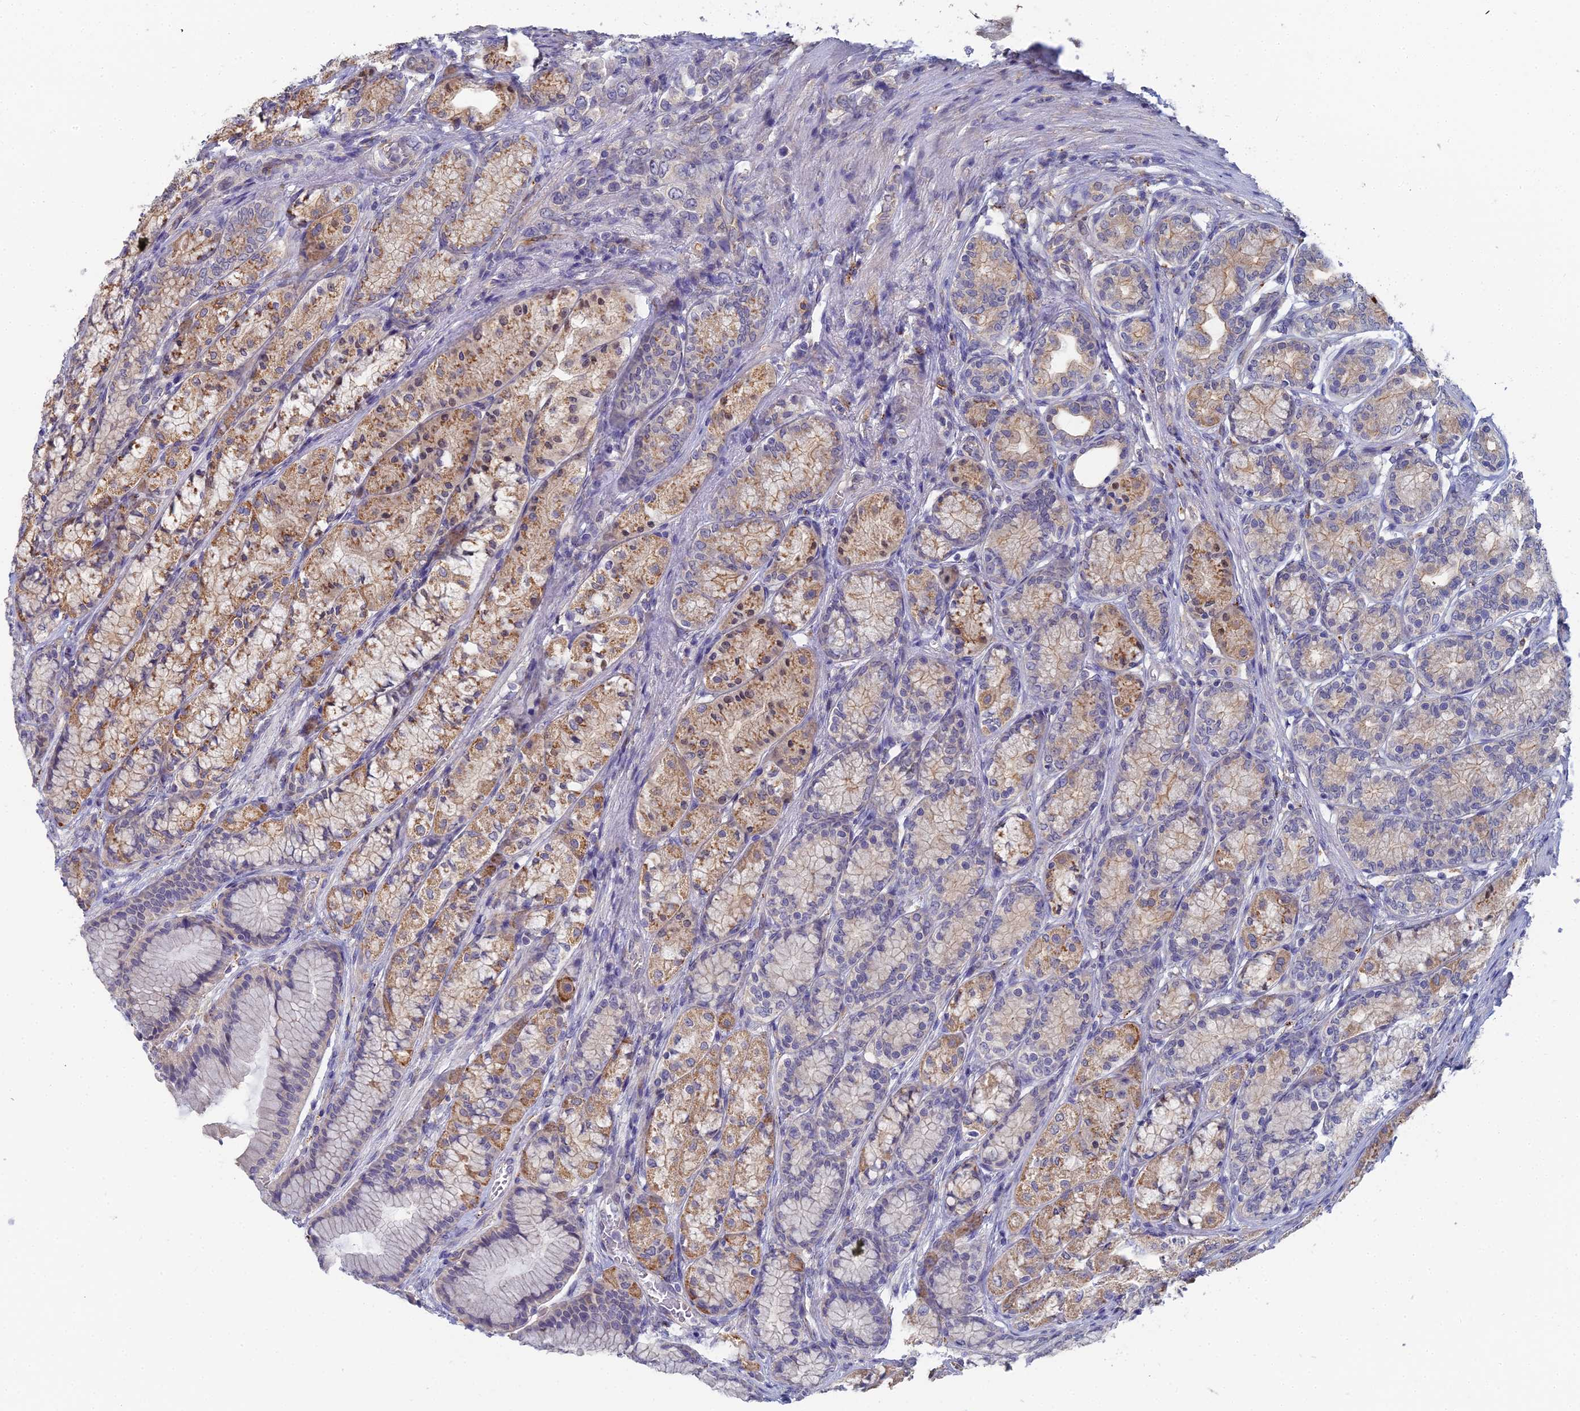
{"staining": {"intensity": "moderate", "quantity": "25%-75%", "location": "cytoplasmic/membranous,nuclear"}, "tissue": "stomach", "cell_type": "Glandular cells", "image_type": "normal", "snomed": [{"axis": "morphology", "description": "Normal tissue, NOS"}, {"axis": "morphology", "description": "Adenocarcinoma, NOS"}, {"axis": "morphology", "description": "Adenocarcinoma, High grade"}, {"axis": "topography", "description": "Stomach, upper"}, {"axis": "topography", "description": "Stomach"}], "caption": "Immunohistochemistry image of normal human stomach stained for a protein (brown), which displays medium levels of moderate cytoplasmic/membranous,nuclear staining in approximately 25%-75% of glandular cells.", "gene": "RDX", "patient": {"sex": "female", "age": 65}}